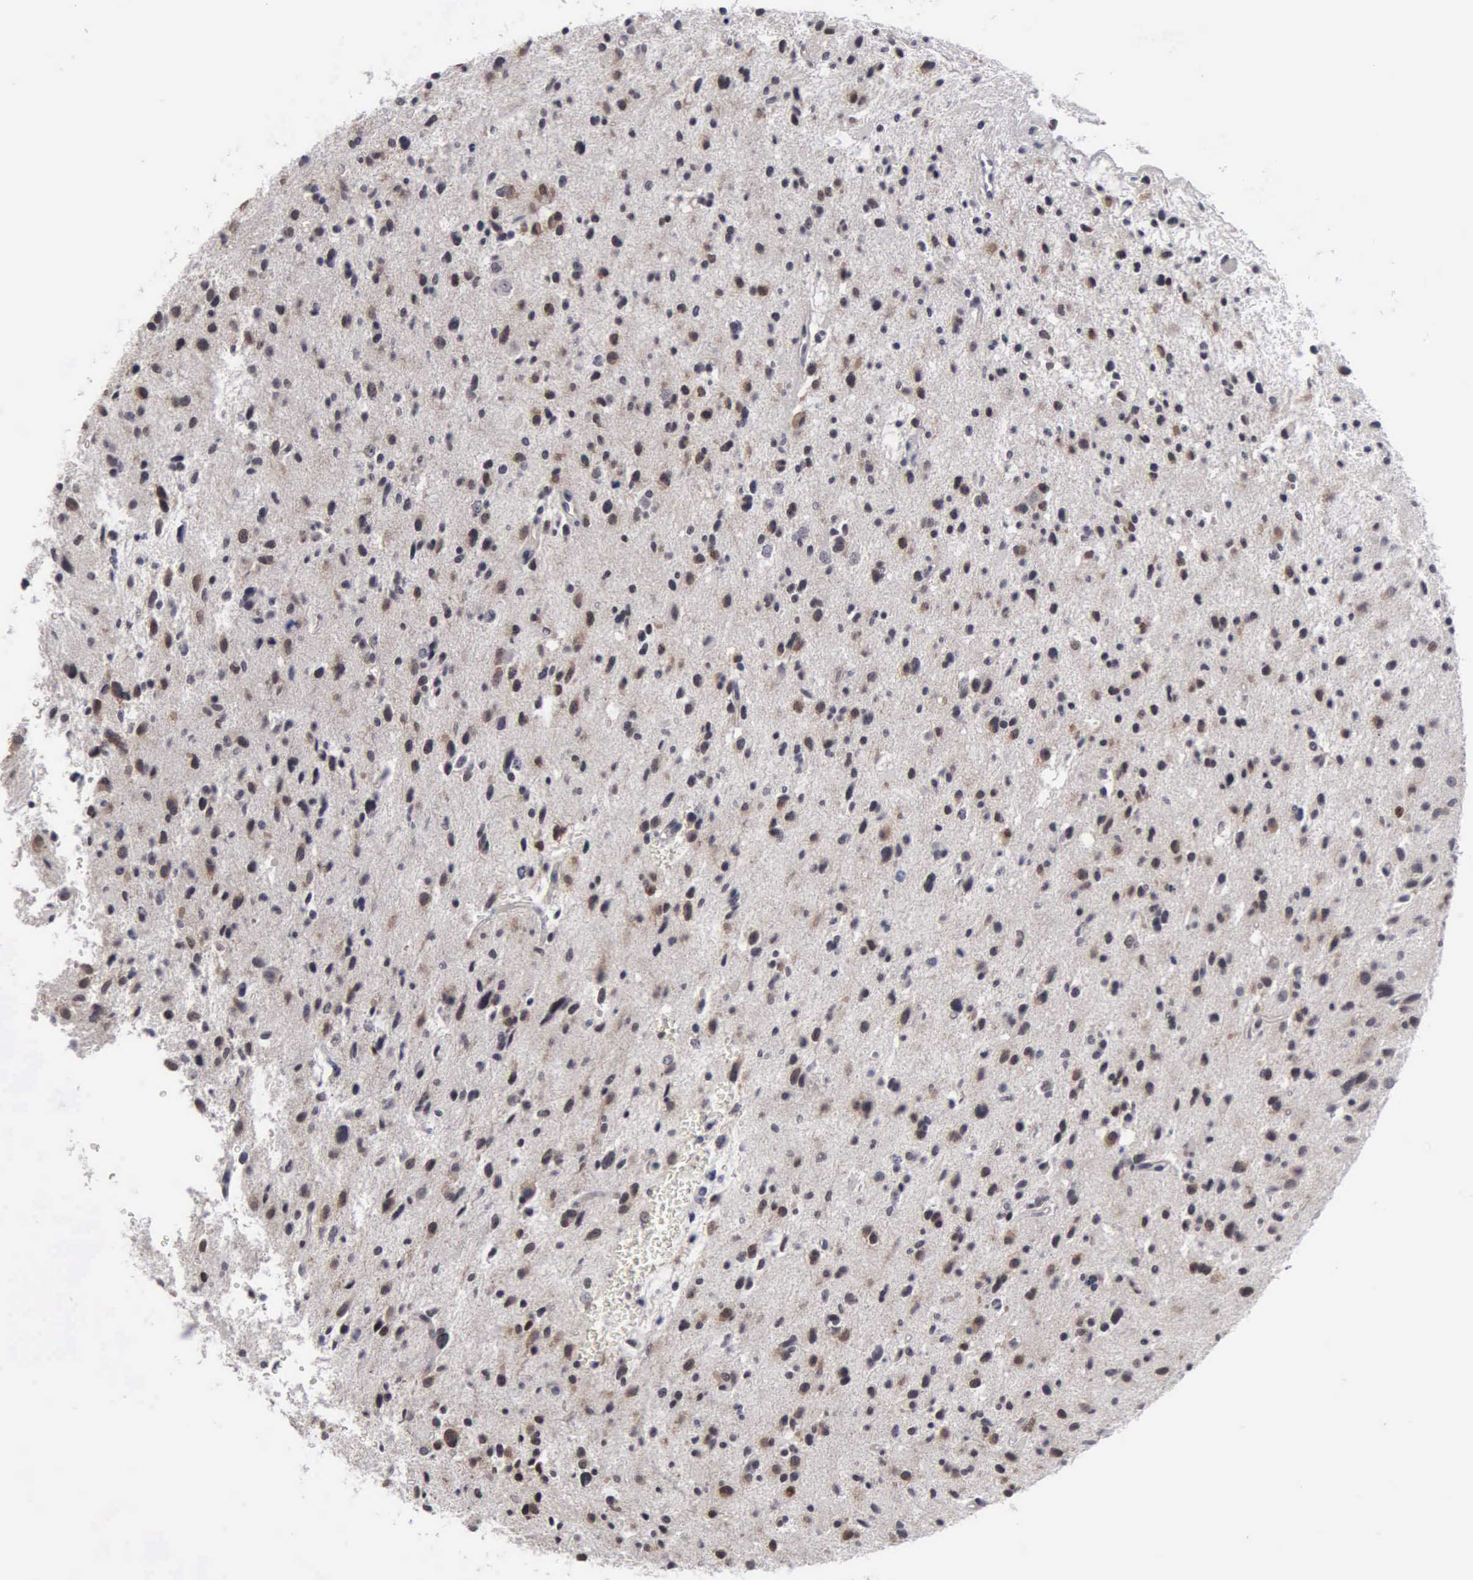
{"staining": {"intensity": "moderate", "quantity": "25%-75%", "location": "cytoplasmic/membranous"}, "tissue": "glioma", "cell_type": "Tumor cells", "image_type": "cancer", "snomed": [{"axis": "morphology", "description": "Glioma, malignant, Low grade"}, {"axis": "topography", "description": "Brain"}], "caption": "Protein staining by immunohistochemistry displays moderate cytoplasmic/membranous positivity in approximately 25%-75% of tumor cells in glioma.", "gene": "ZBTB33", "patient": {"sex": "female", "age": 46}}